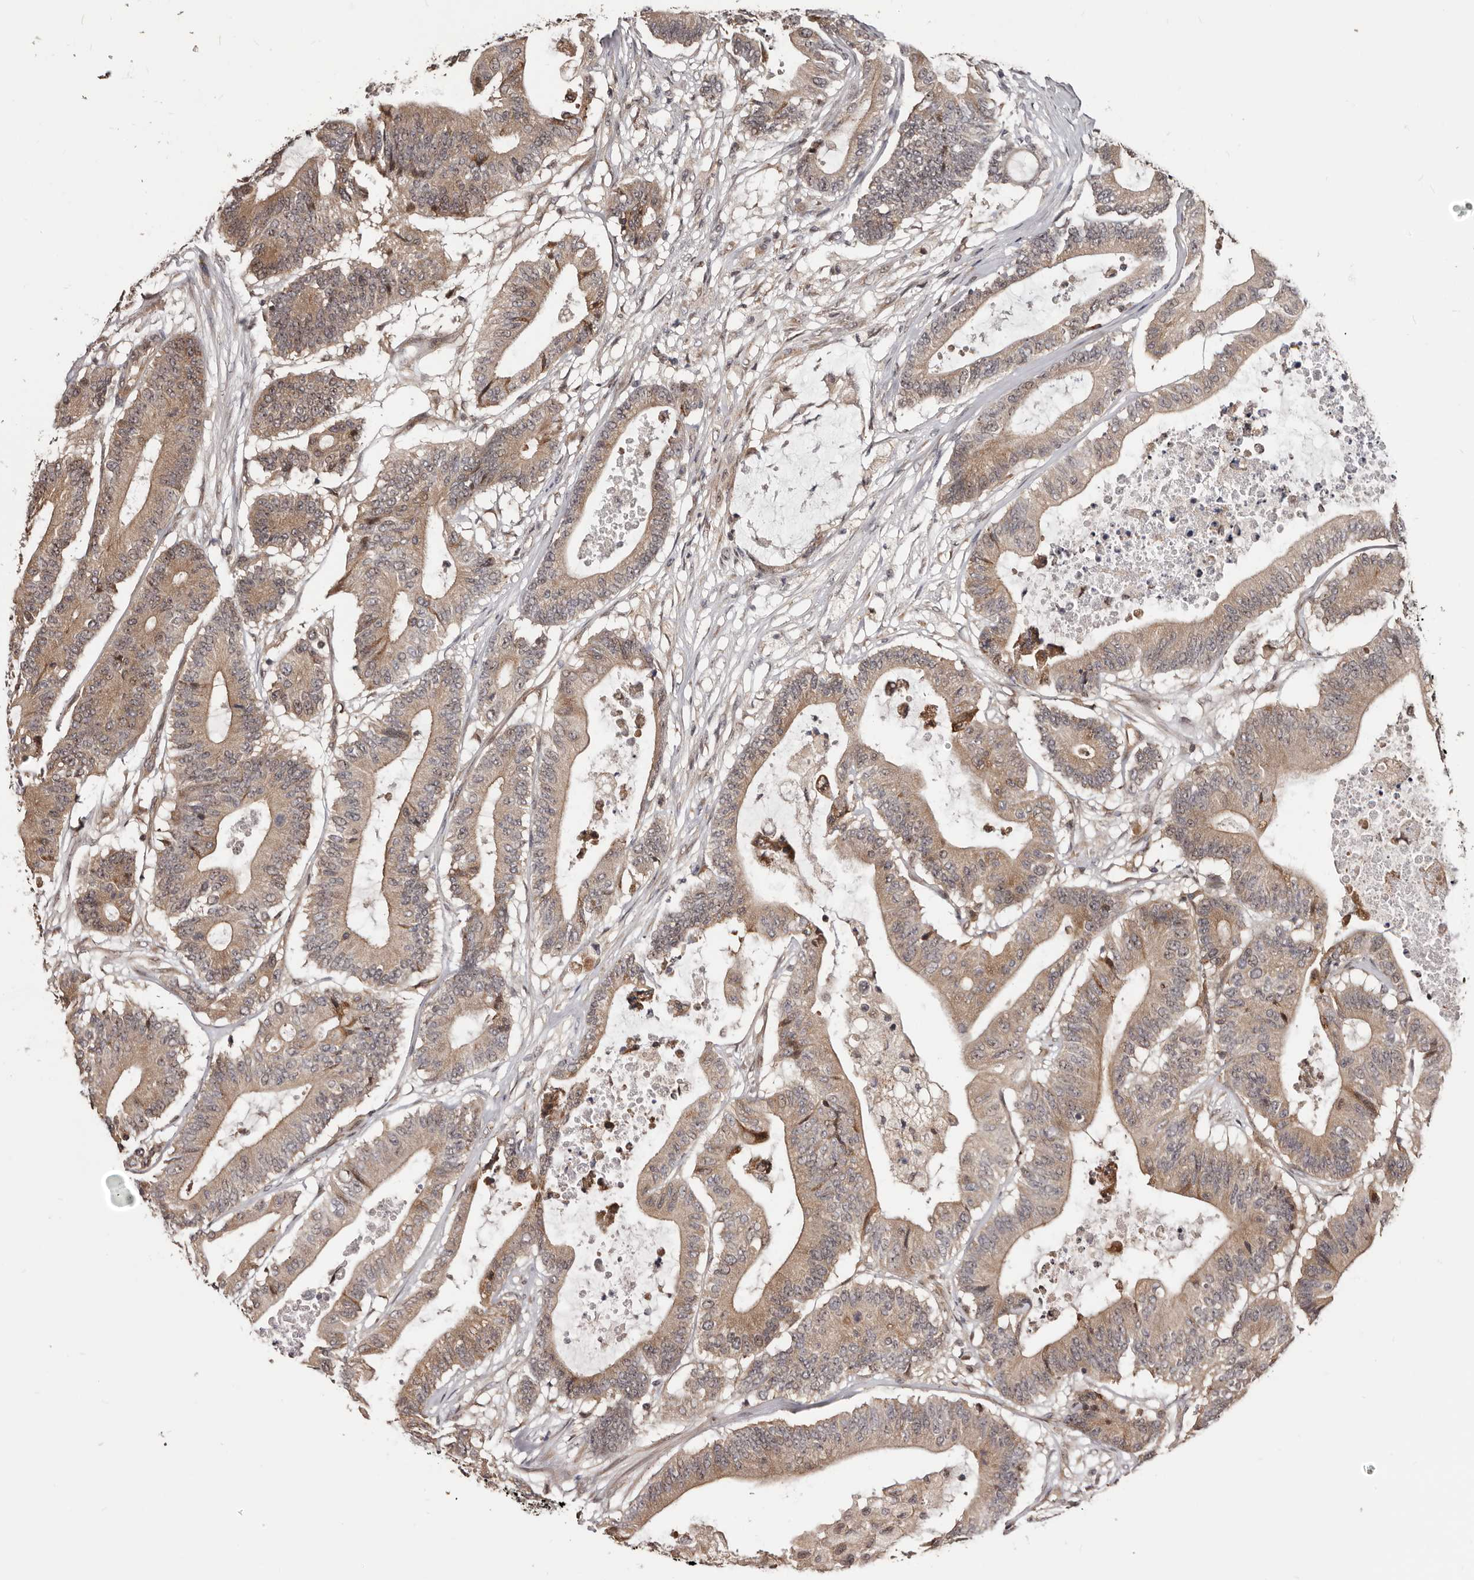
{"staining": {"intensity": "moderate", "quantity": ">75%", "location": "cytoplasmic/membranous,nuclear"}, "tissue": "colorectal cancer", "cell_type": "Tumor cells", "image_type": "cancer", "snomed": [{"axis": "morphology", "description": "Adenocarcinoma, NOS"}, {"axis": "topography", "description": "Colon"}], "caption": "Moderate cytoplasmic/membranous and nuclear protein positivity is seen in about >75% of tumor cells in colorectal cancer. (Brightfield microscopy of DAB IHC at high magnification).", "gene": "NOL12", "patient": {"sex": "female", "age": 84}}